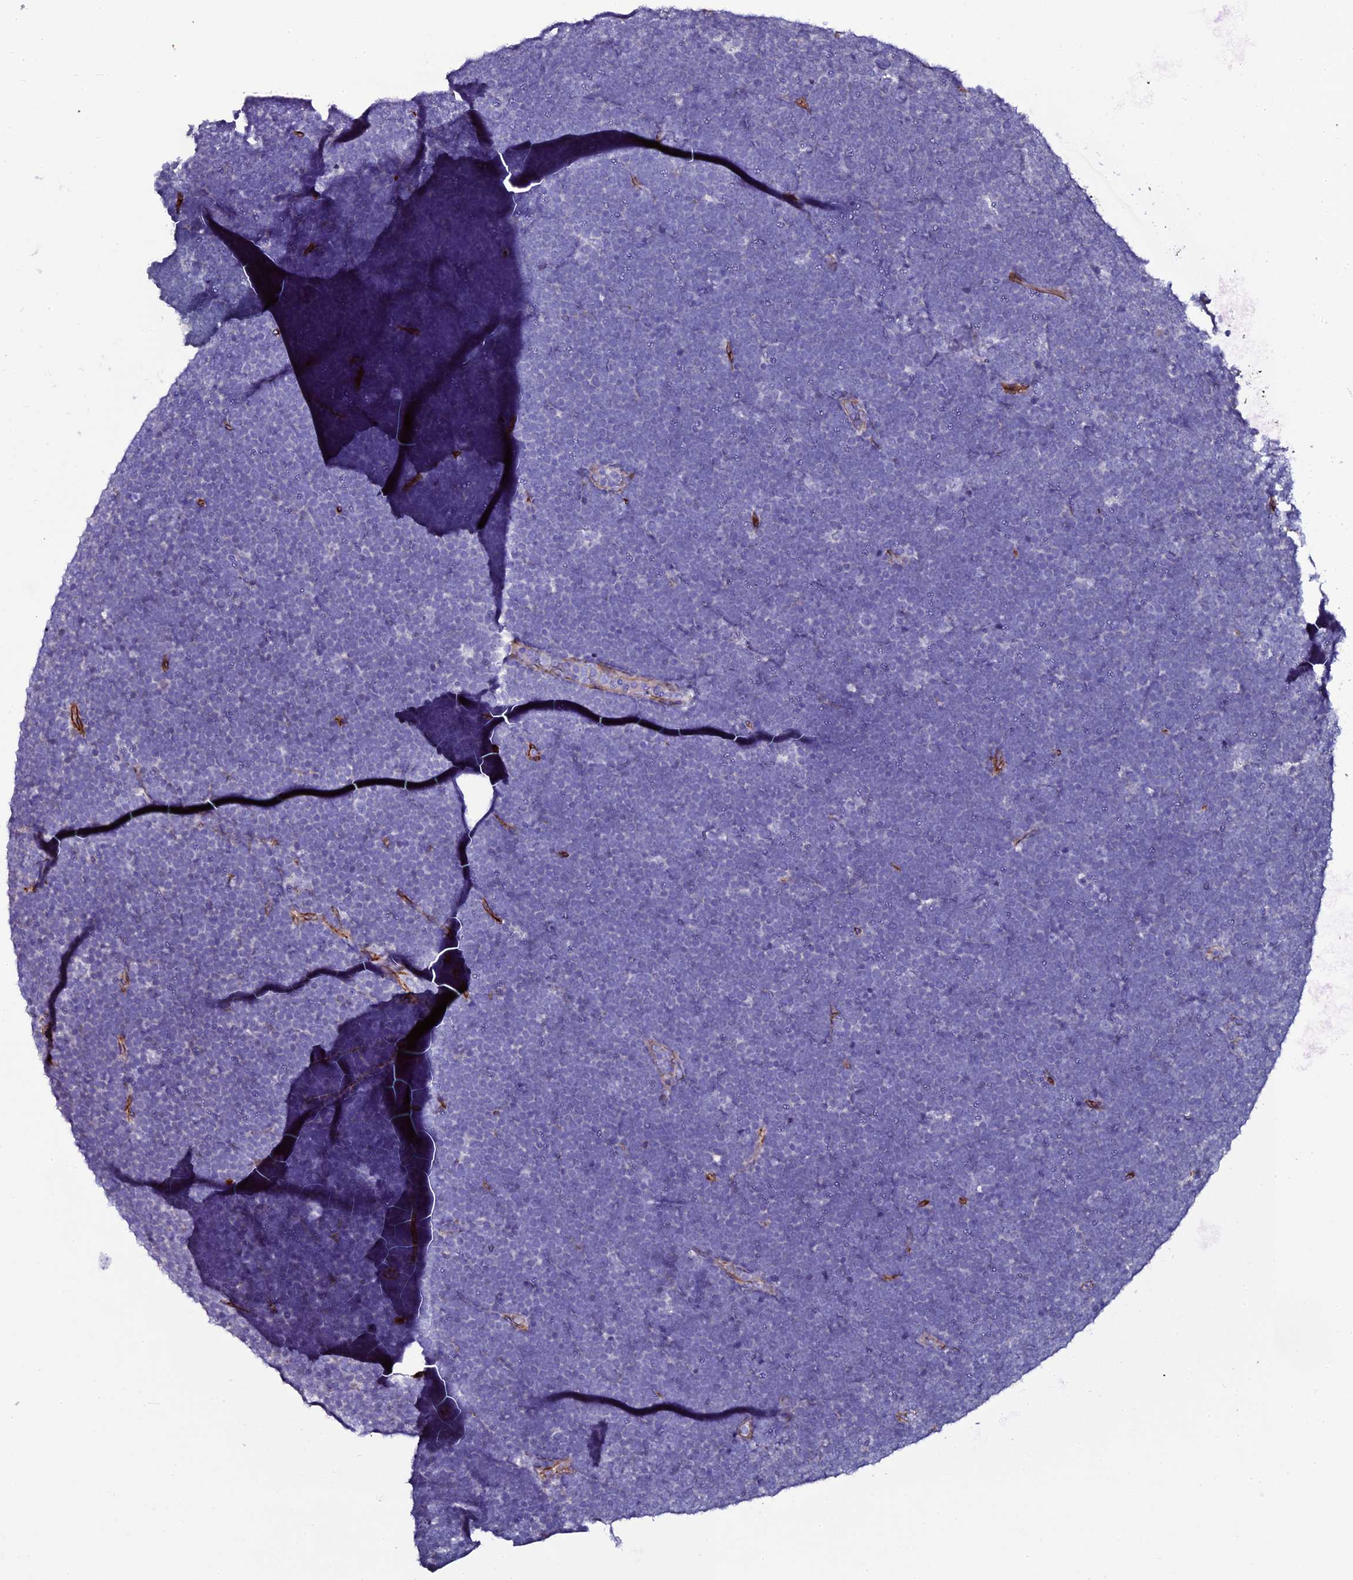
{"staining": {"intensity": "negative", "quantity": "none", "location": "none"}, "tissue": "lymphoma", "cell_type": "Tumor cells", "image_type": "cancer", "snomed": [{"axis": "morphology", "description": "Malignant lymphoma, non-Hodgkin's type, High grade"}, {"axis": "topography", "description": "Lymph node"}], "caption": "High magnification brightfield microscopy of high-grade malignant lymphoma, non-Hodgkin's type stained with DAB (brown) and counterstained with hematoxylin (blue): tumor cells show no significant positivity. (Stains: DAB immunohistochemistry with hematoxylin counter stain, Microscopy: brightfield microscopy at high magnification).", "gene": "MEX3C", "patient": {"sex": "male", "age": 13}}